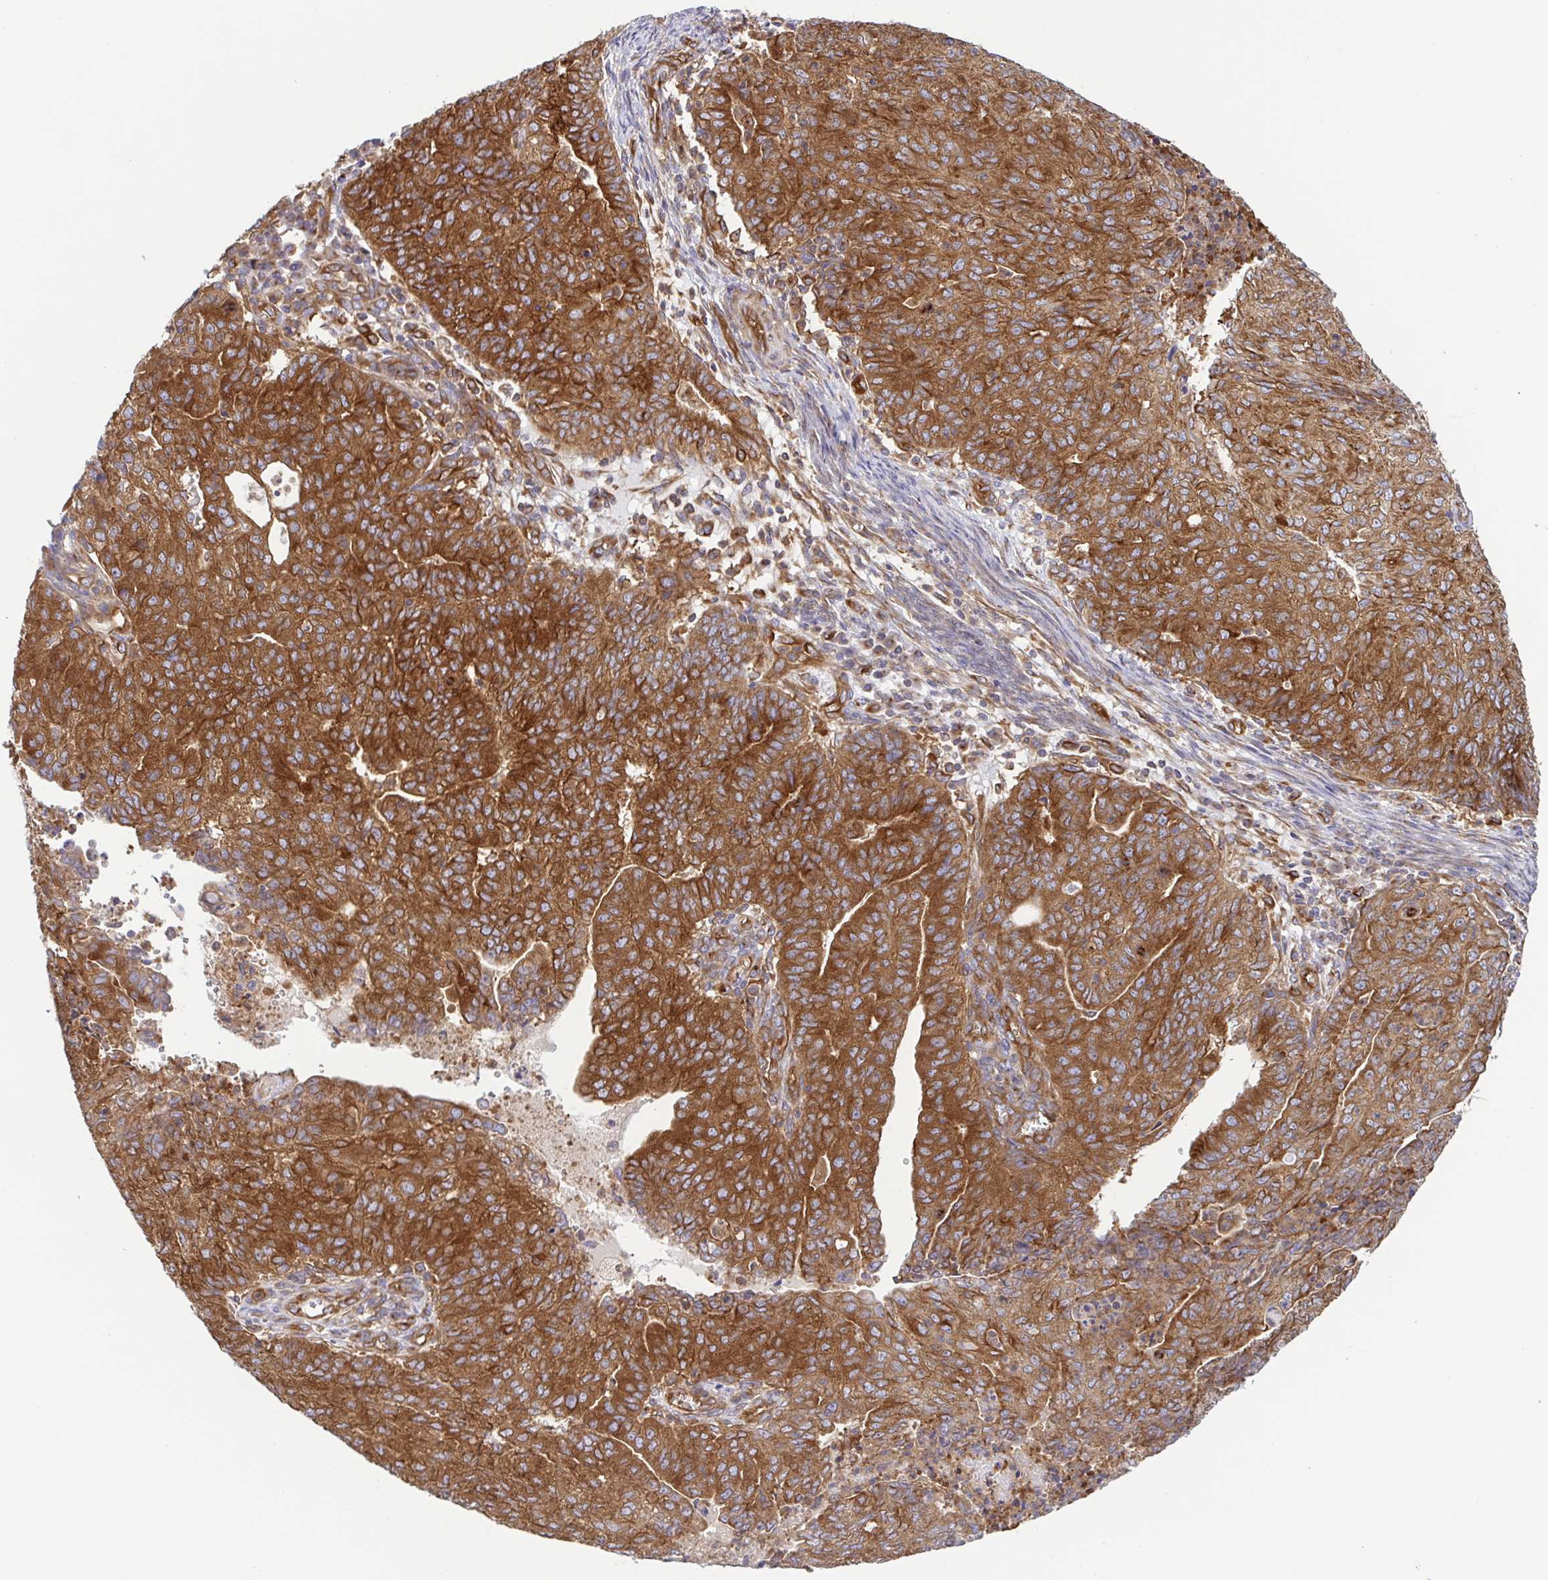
{"staining": {"intensity": "strong", "quantity": ">75%", "location": "cytoplasmic/membranous"}, "tissue": "endometrial cancer", "cell_type": "Tumor cells", "image_type": "cancer", "snomed": [{"axis": "morphology", "description": "Adenocarcinoma, NOS"}, {"axis": "topography", "description": "Endometrium"}], "caption": "Tumor cells demonstrate high levels of strong cytoplasmic/membranous expression in approximately >75% of cells in endometrial cancer (adenocarcinoma). (DAB IHC with brightfield microscopy, high magnification).", "gene": "KIF5B", "patient": {"sex": "female", "age": 82}}